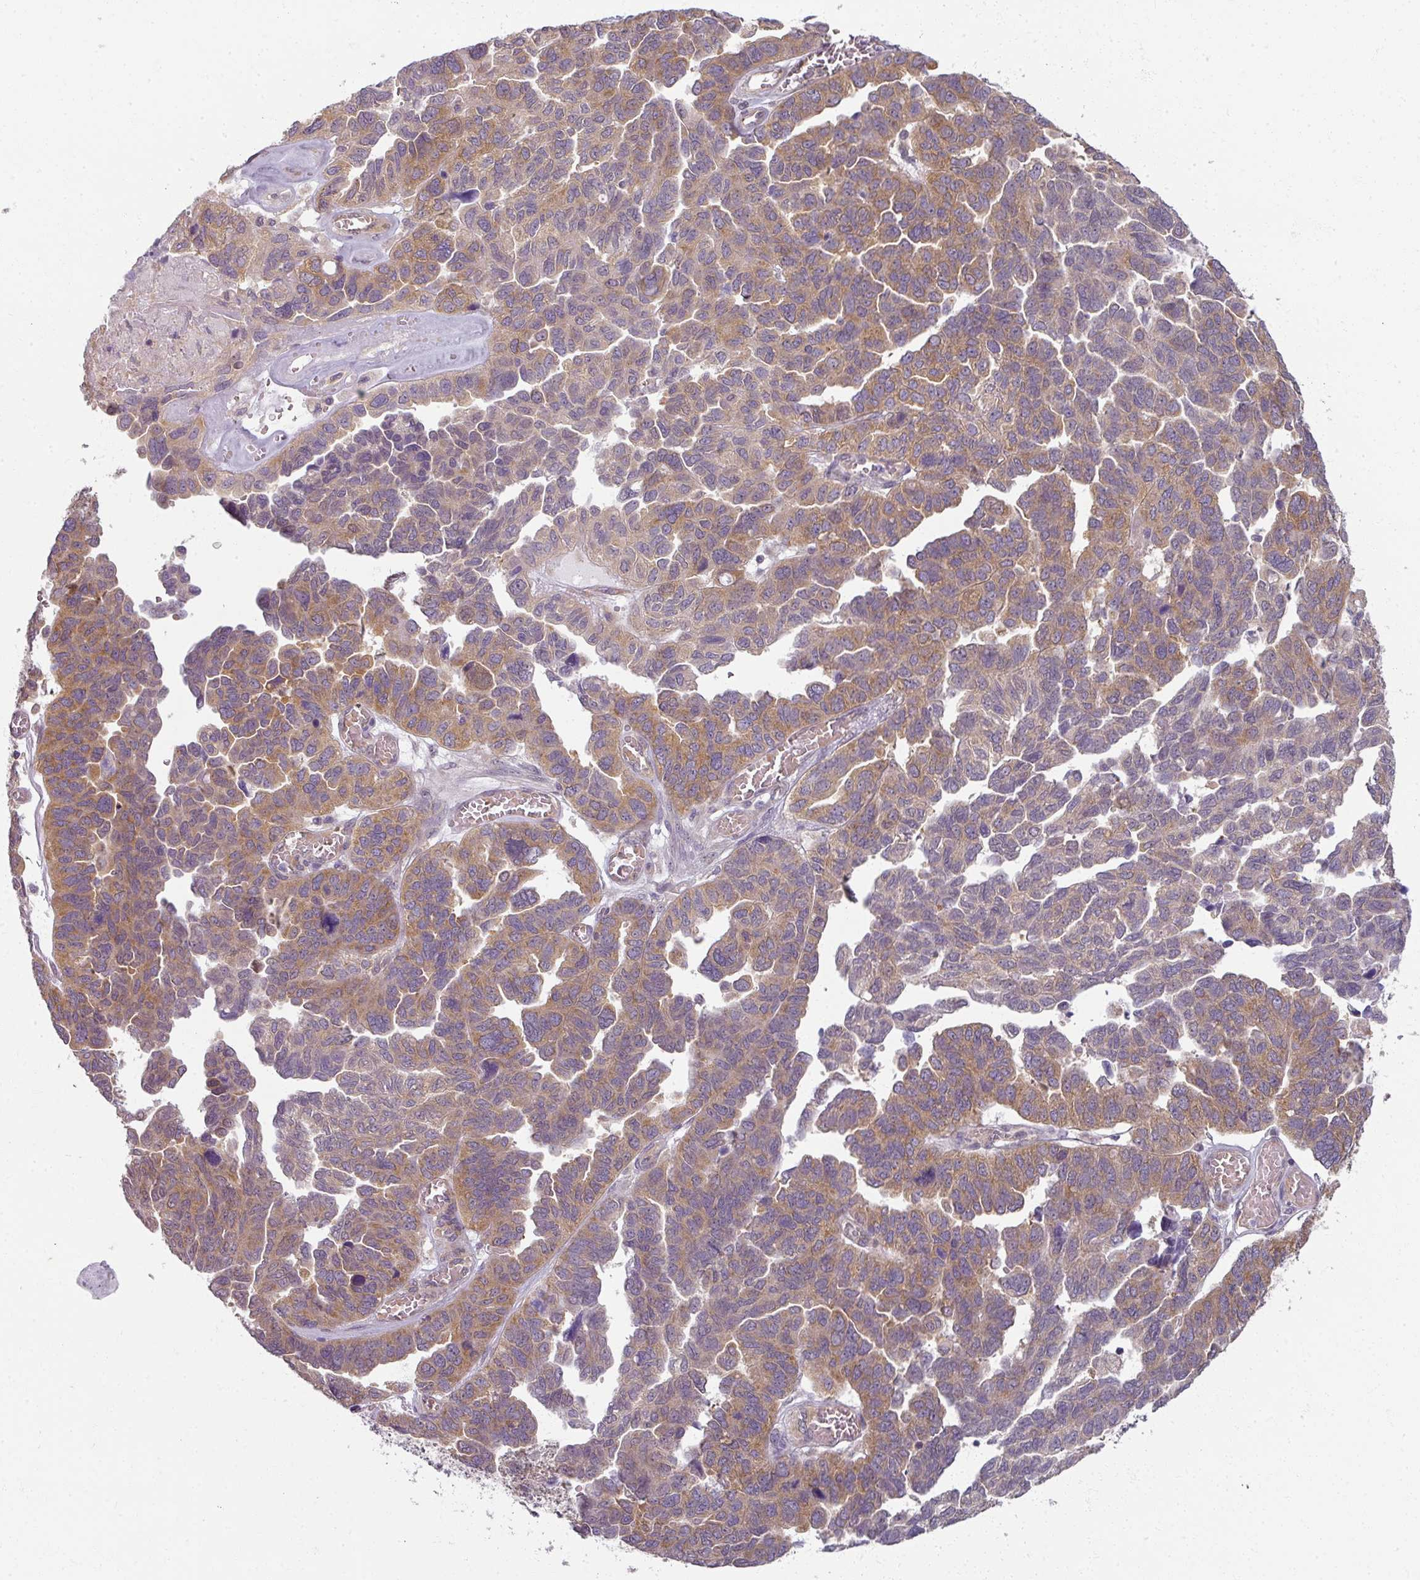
{"staining": {"intensity": "moderate", "quantity": "25%-75%", "location": "cytoplasmic/membranous"}, "tissue": "ovarian cancer", "cell_type": "Tumor cells", "image_type": "cancer", "snomed": [{"axis": "morphology", "description": "Cystadenocarcinoma, serous, NOS"}, {"axis": "topography", "description": "Ovary"}], "caption": "Ovarian cancer stained for a protein demonstrates moderate cytoplasmic/membranous positivity in tumor cells. The protein is shown in brown color, while the nuclei are stained blue.", "gene": "AGPAT4", "patient": {"sex": "female", "age": 64}}